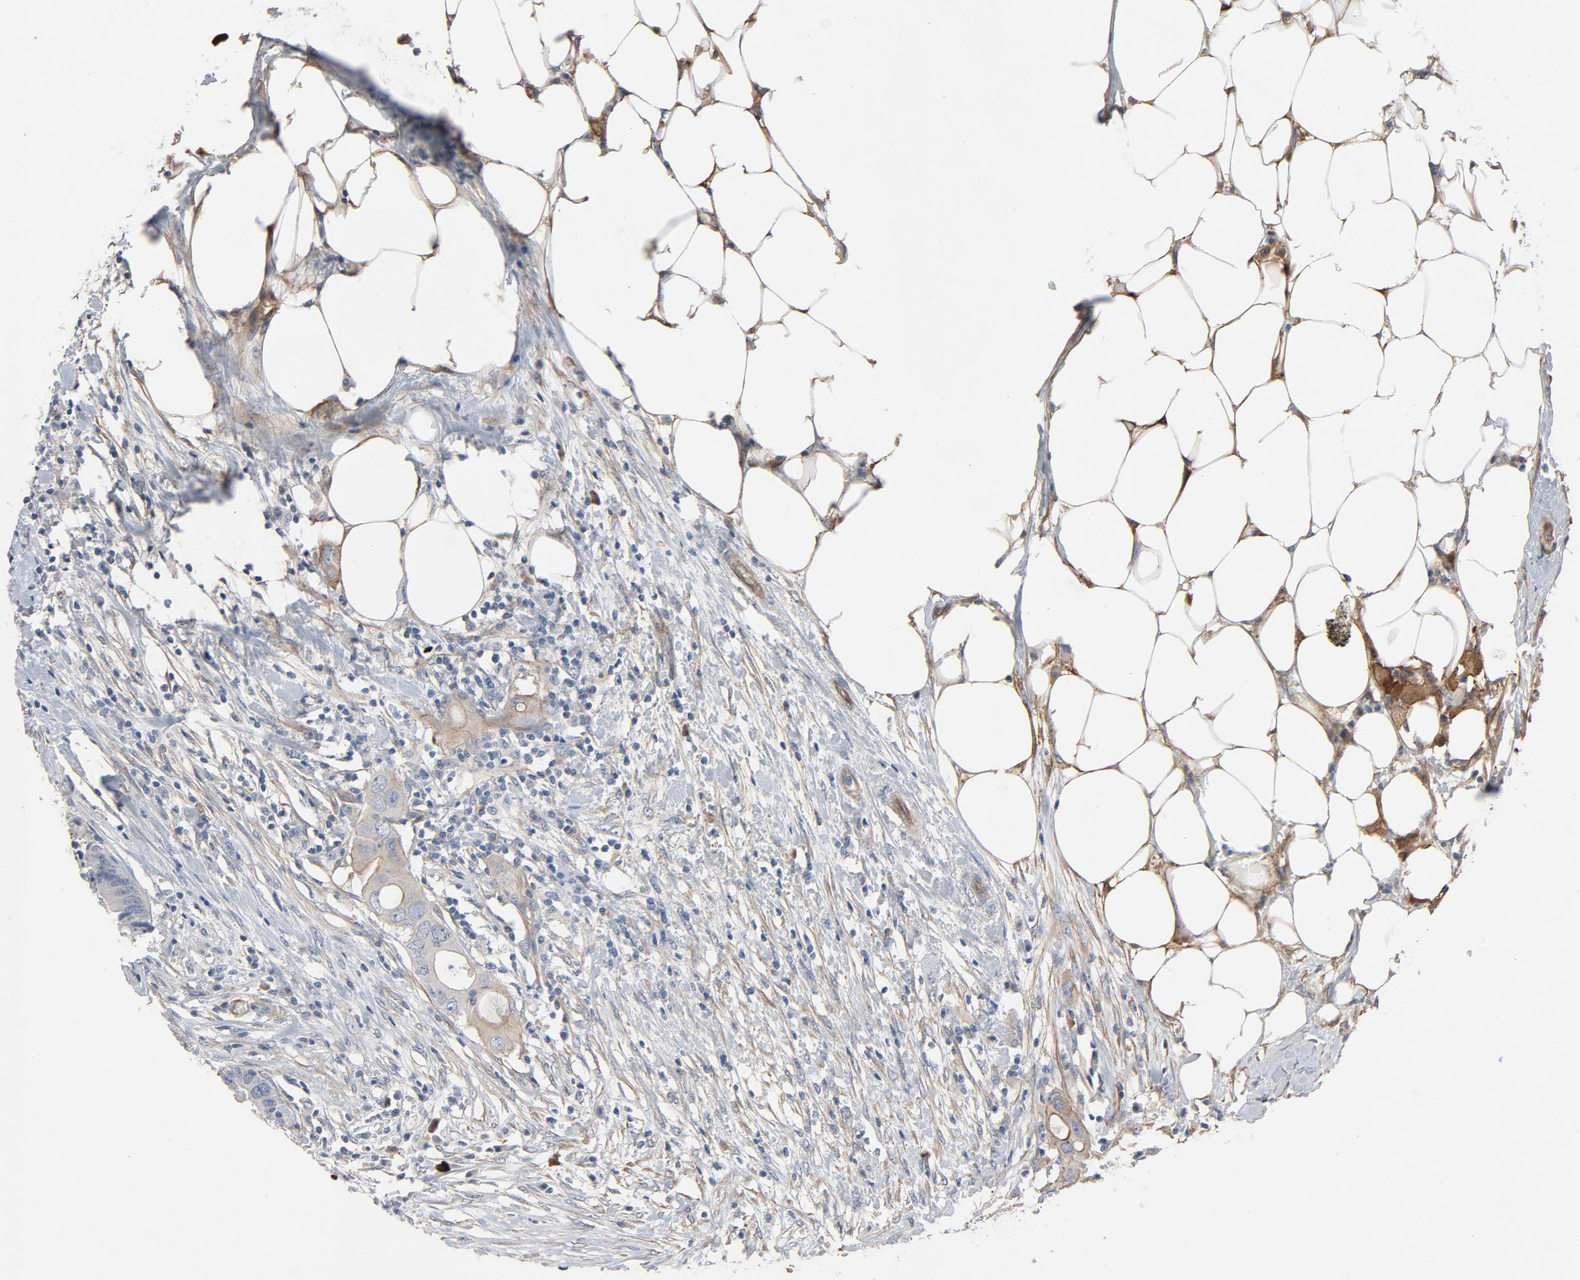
{"staining": {"intensity": "negative", "quantity": "none", "location": "none"}, "tissue": "colorectal cancer", "cell_type": "Tumor cells", "image_type": "cancer", "snomed": [{"axis": "morphology", "description": "Adenocarcinoma, NOS"}, {"axis": "topography", "description": "Colon"}], "caption": "Micrograph shows no significant protein positivity in tumor cells of colorectal adenocarcinoma.", "gene": "KDR", "patient": {"sex": "male", "age": 71}}